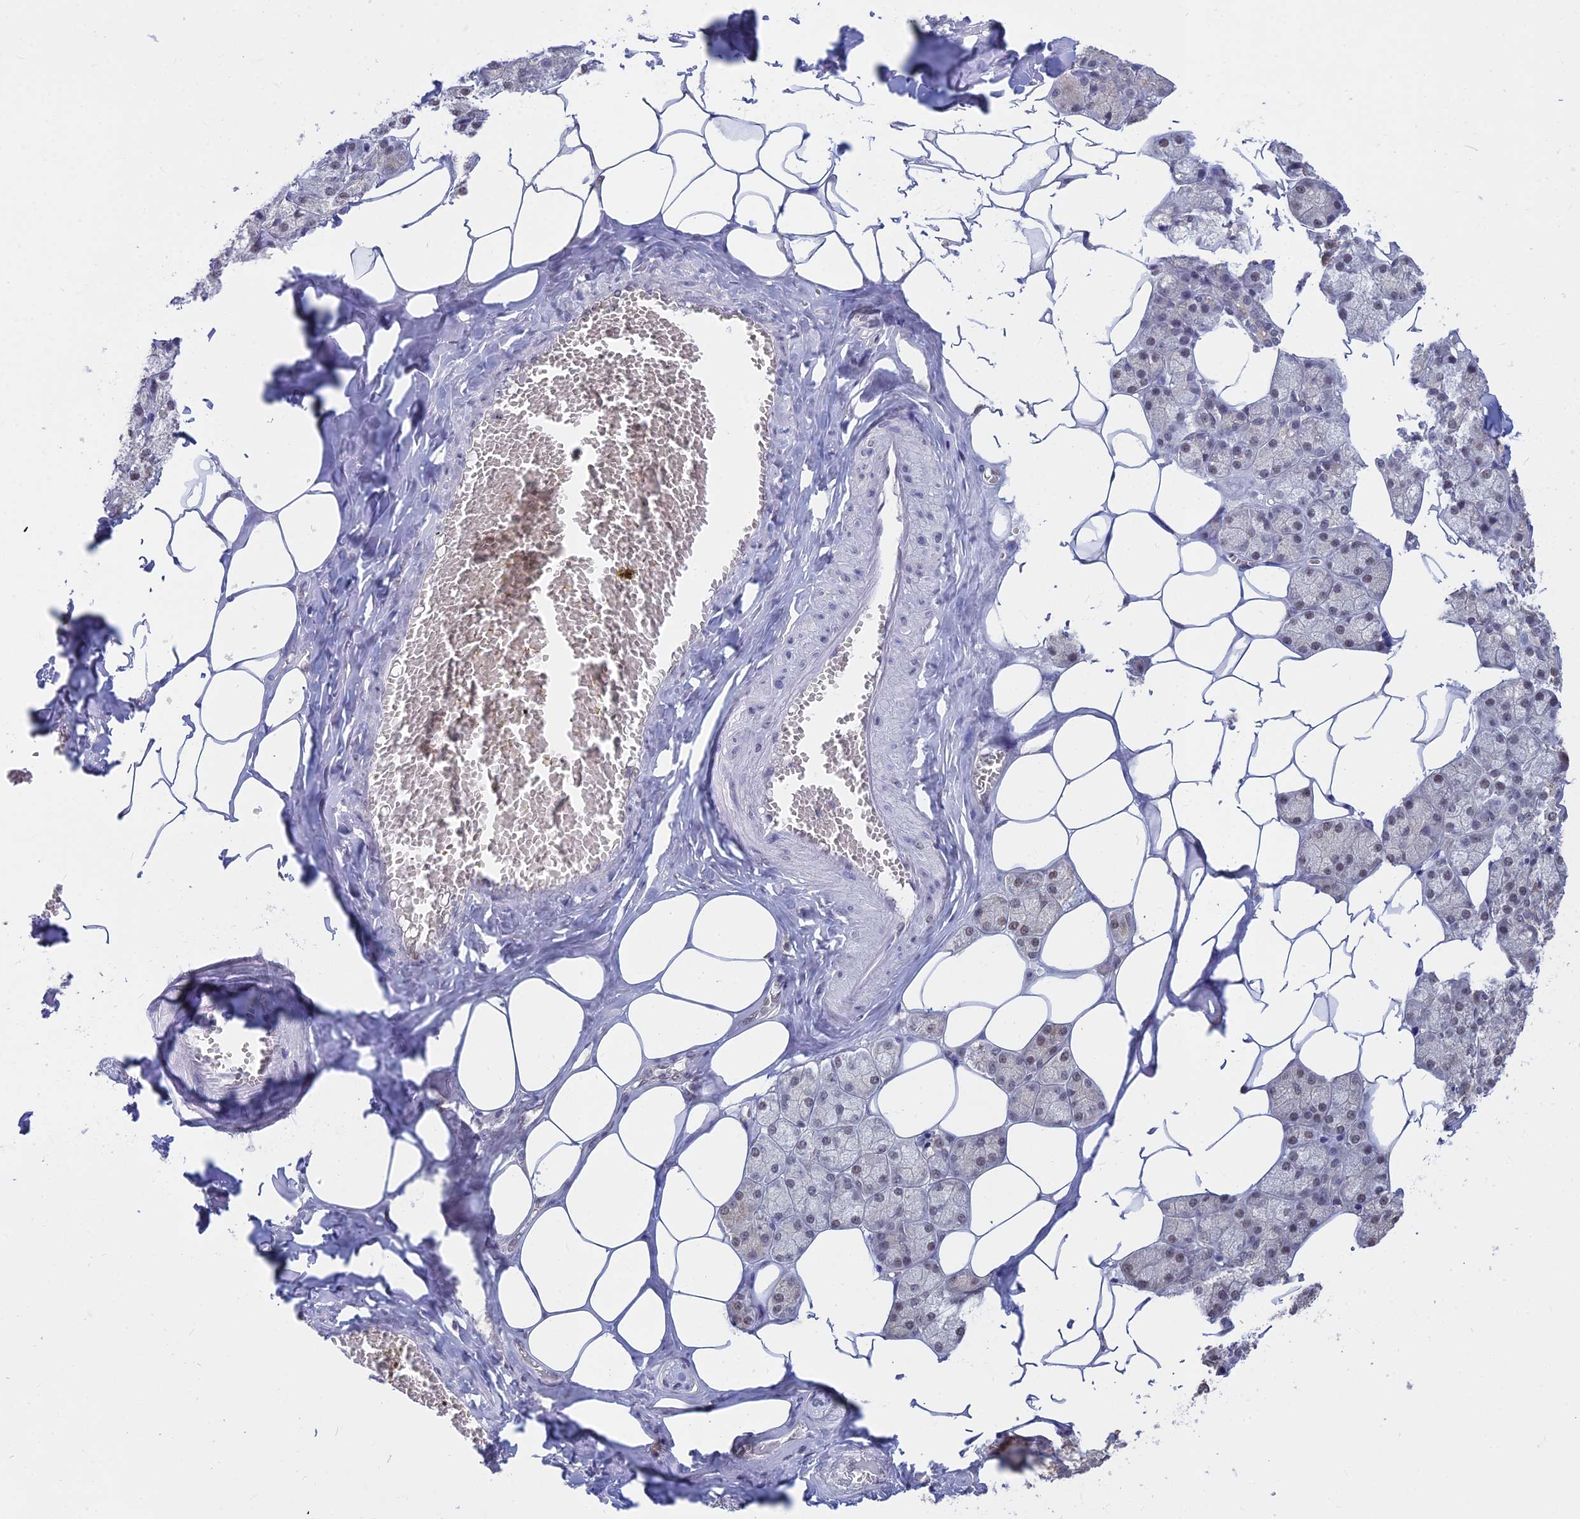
{"staining": {"intensity": "weak", "quantity": "25%-75%", "location": "nuclear"}, "tissue": "salivary gland", "cell_type": "Glandular cells", "image_type": "normal", "snomed": [{"axis": "morphology", "description": "Normal tissue, NOS"}, {"axis": "topography", "description": "Salivary gland"}], "caption": "Approximately 25%-75% of glandular cells in normal human salivary gland show weak nuclear protein positivity as visualized by brown immunohistochemical staining.", "gene": "SRSF7", "patient": {"sex": "male", "age": 62}}